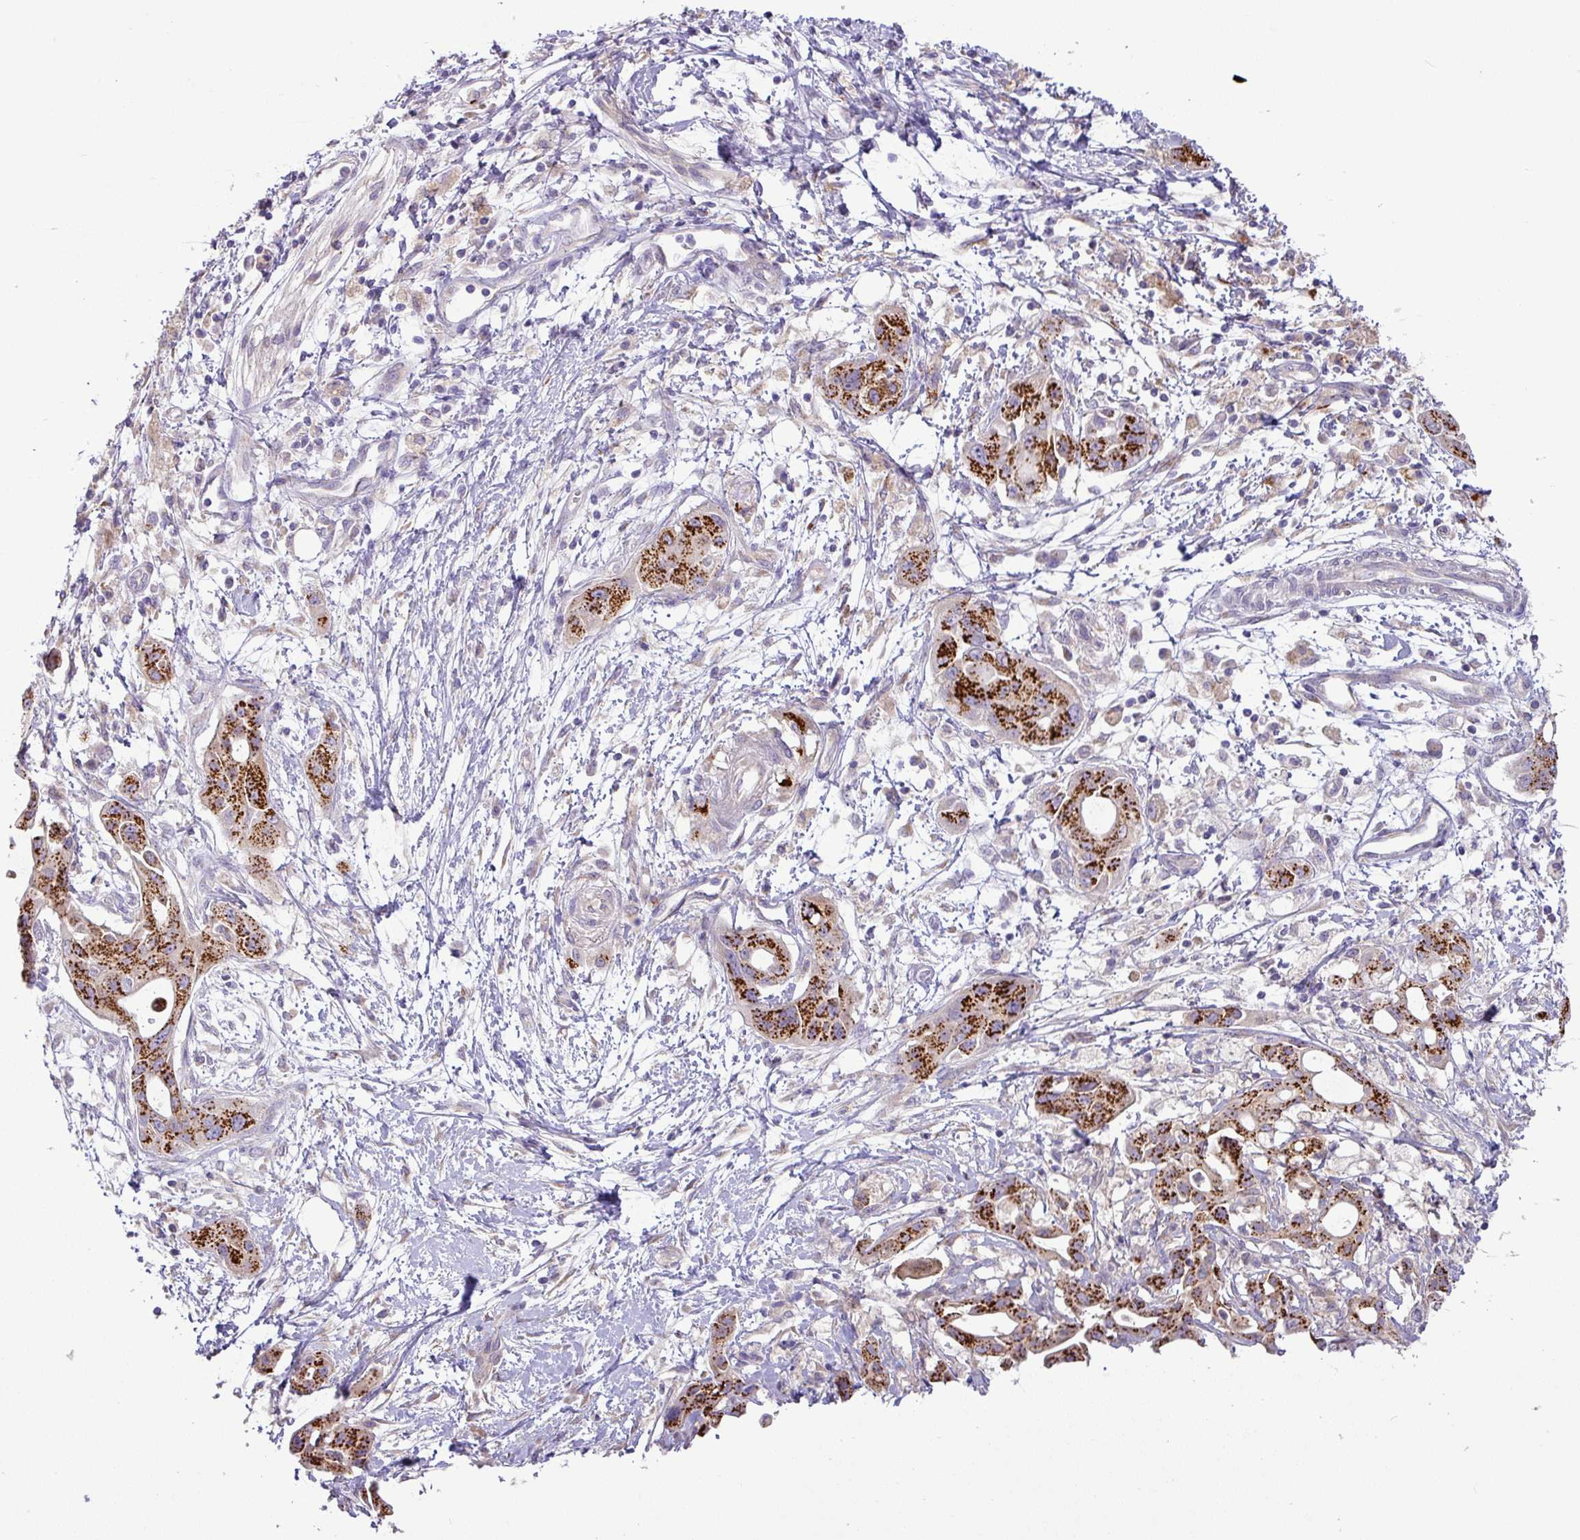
{"staining": {"intensity": "strong", "quantity": ">75%", "location": "cytoplasmic/membranous"}, "tissue": "pancreatic cancer", "cell_type": "Tumor cells", "image_type": "cancer", "snomed": [{"axis": "morphology", "description": "Adenocarcinoma, NOS"}, {"axis": "topography", "description": "Pancreas"}], "caption": "Protein expression analysis of pancreatic cancer (adenocarcinoma) exhibits strong cytoplasmic/membranous staining in approximately >75% of tumor cells.", "gene": "GALNT12", "patient": {"sex": "male", "age": 68}}